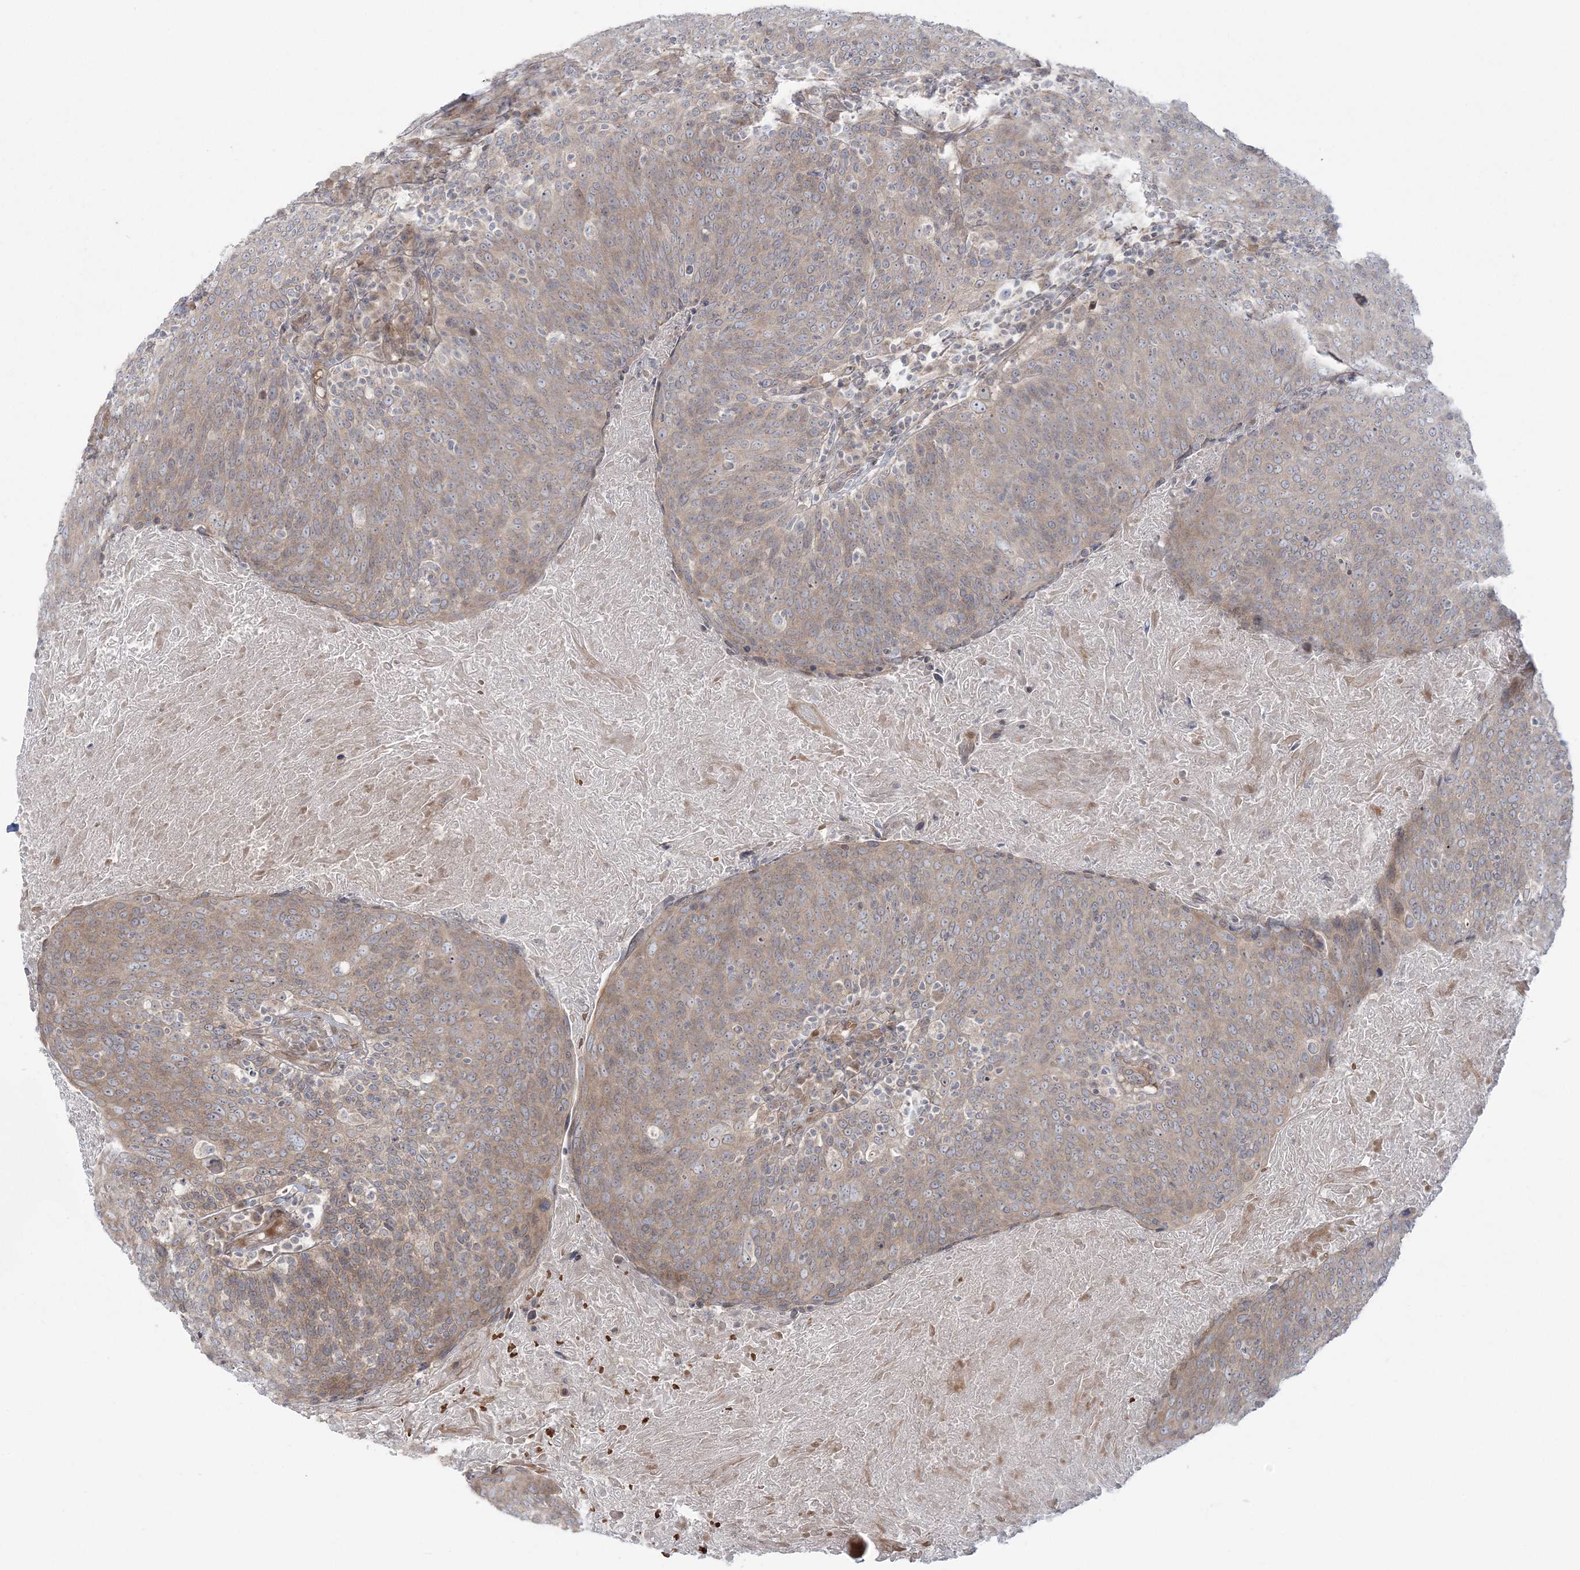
{"staining": {"intensity": "moderate", "quantity": "25%-75%", "location": "cytoplasmic/membranous"}, "tissue": "head and neck cancer", "cell_type": "Tumor cells", "image_type": "cancer", "snomed": [{"axis": "morphology", "description": "Squamous cell carcinoma, NOS"}, {"axis": "morphology", "description": "Squamous cell carcinoma, metastatic, NOS"}, {"axis": "topography", "description": "Lymph node"}, {"axis": "topography", "description": "Head-Neck"}], "caption": "IHC photomicrograph of neoplastic tissue: head and neck cancer (squamous cell carcinoma) stained using immunohistochemistry (IHC) displays medium levels of moderate protein expression localized specifically in the cytoplasmic/membranous of tumor cells, appearing as a cytoplasmic/membranous brown color.", "gene": "NUDT9", "patient": {"sex": "male", "age": 62}}